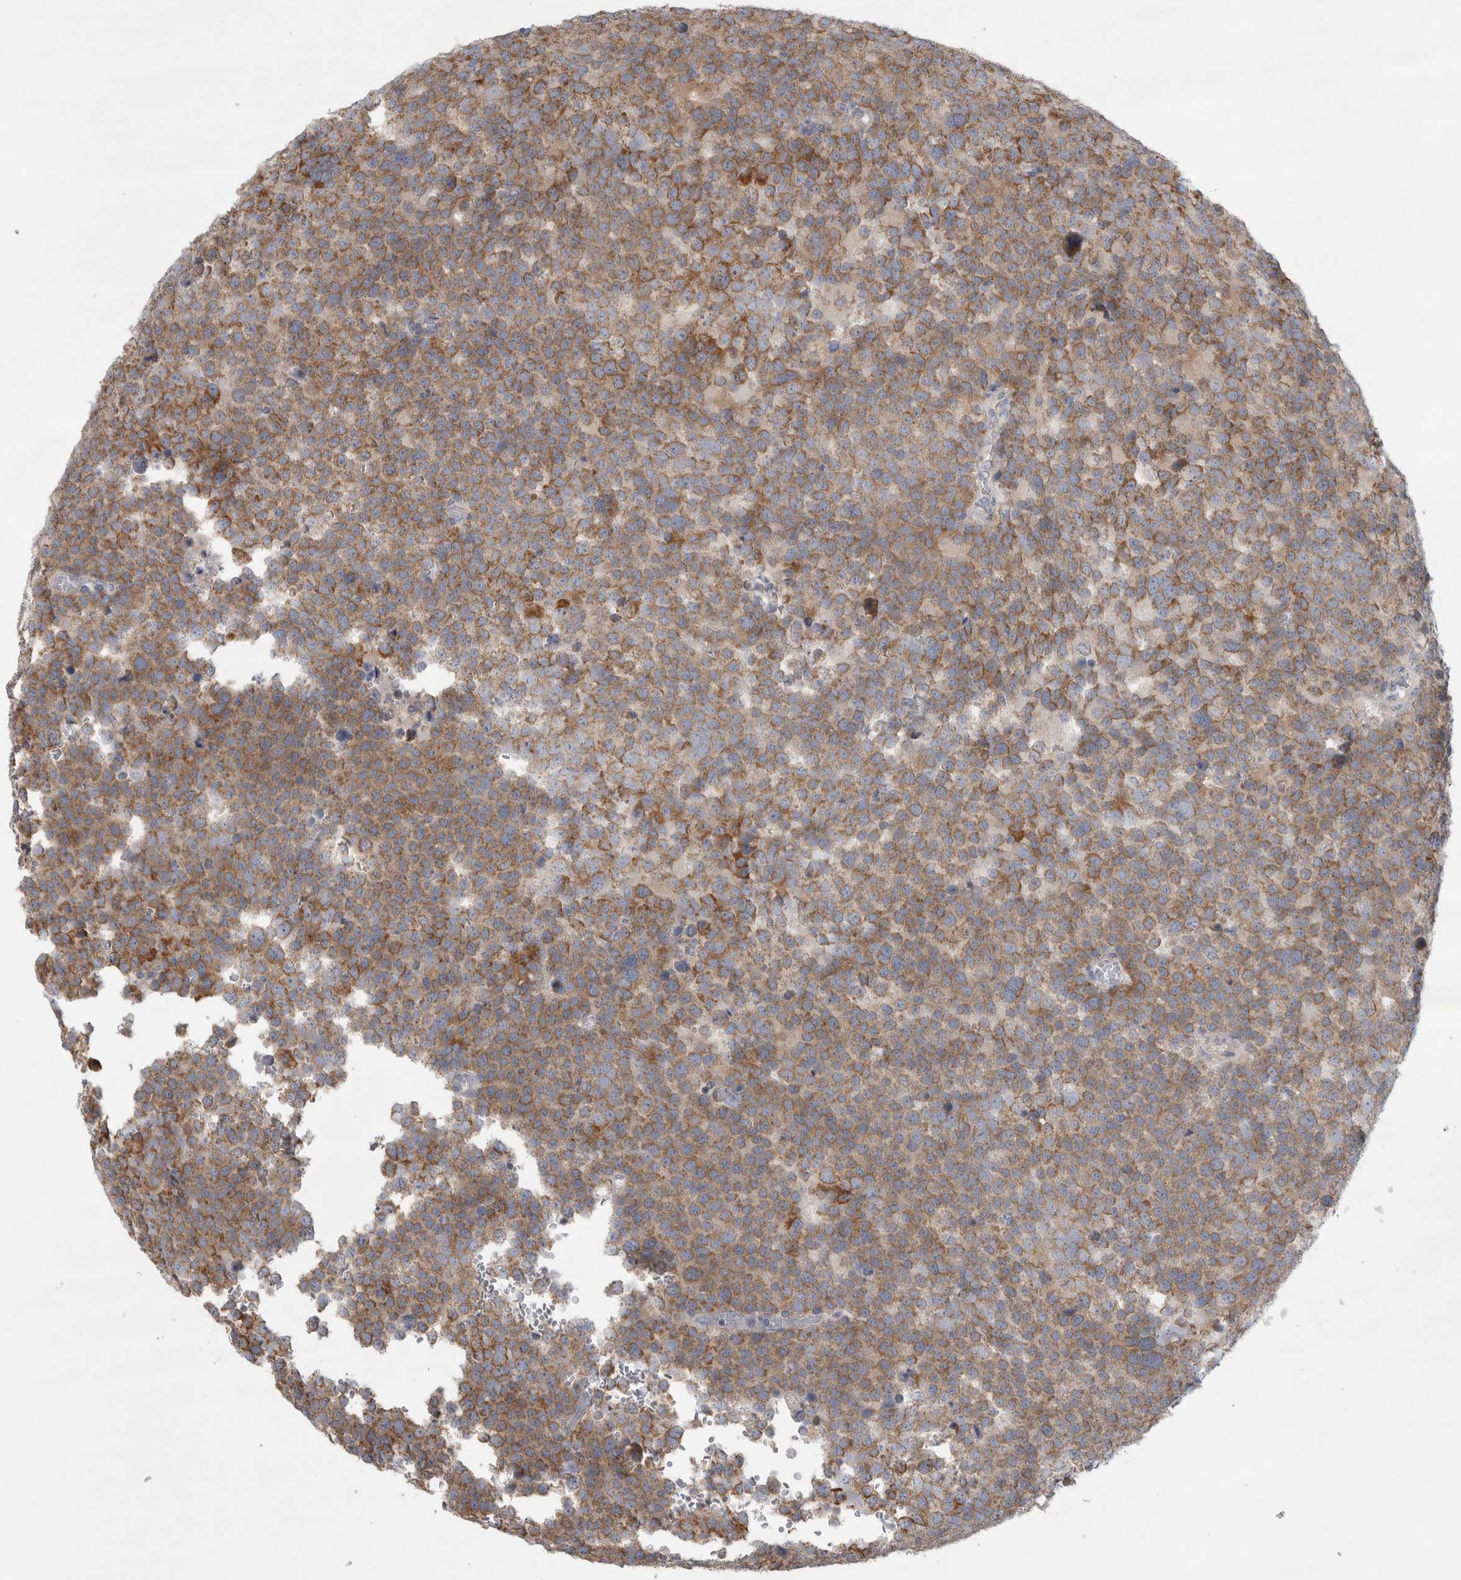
{"staining": {"intensity": "moderate", "quantity": ">75%", "location": "cytoplasmic/membranous"}, "tissue": "testis cancer", "cell_type": "Tumor cells", "image_type": "cancer", "snomed": [{"axis": "morphology", "description": "Seminoma, NOS"}, {"axis": "topography", "description": "Testis"}], "caption": "An immunohistochemistry photomicrograph of tumor tissue is shown. Protein staining in brown shows moderate cytoplasmic/membranous positivity in testis seminoma within tumor cells.", "gene": "SCO1", "patient": {"sex": "male", "age": 71}}